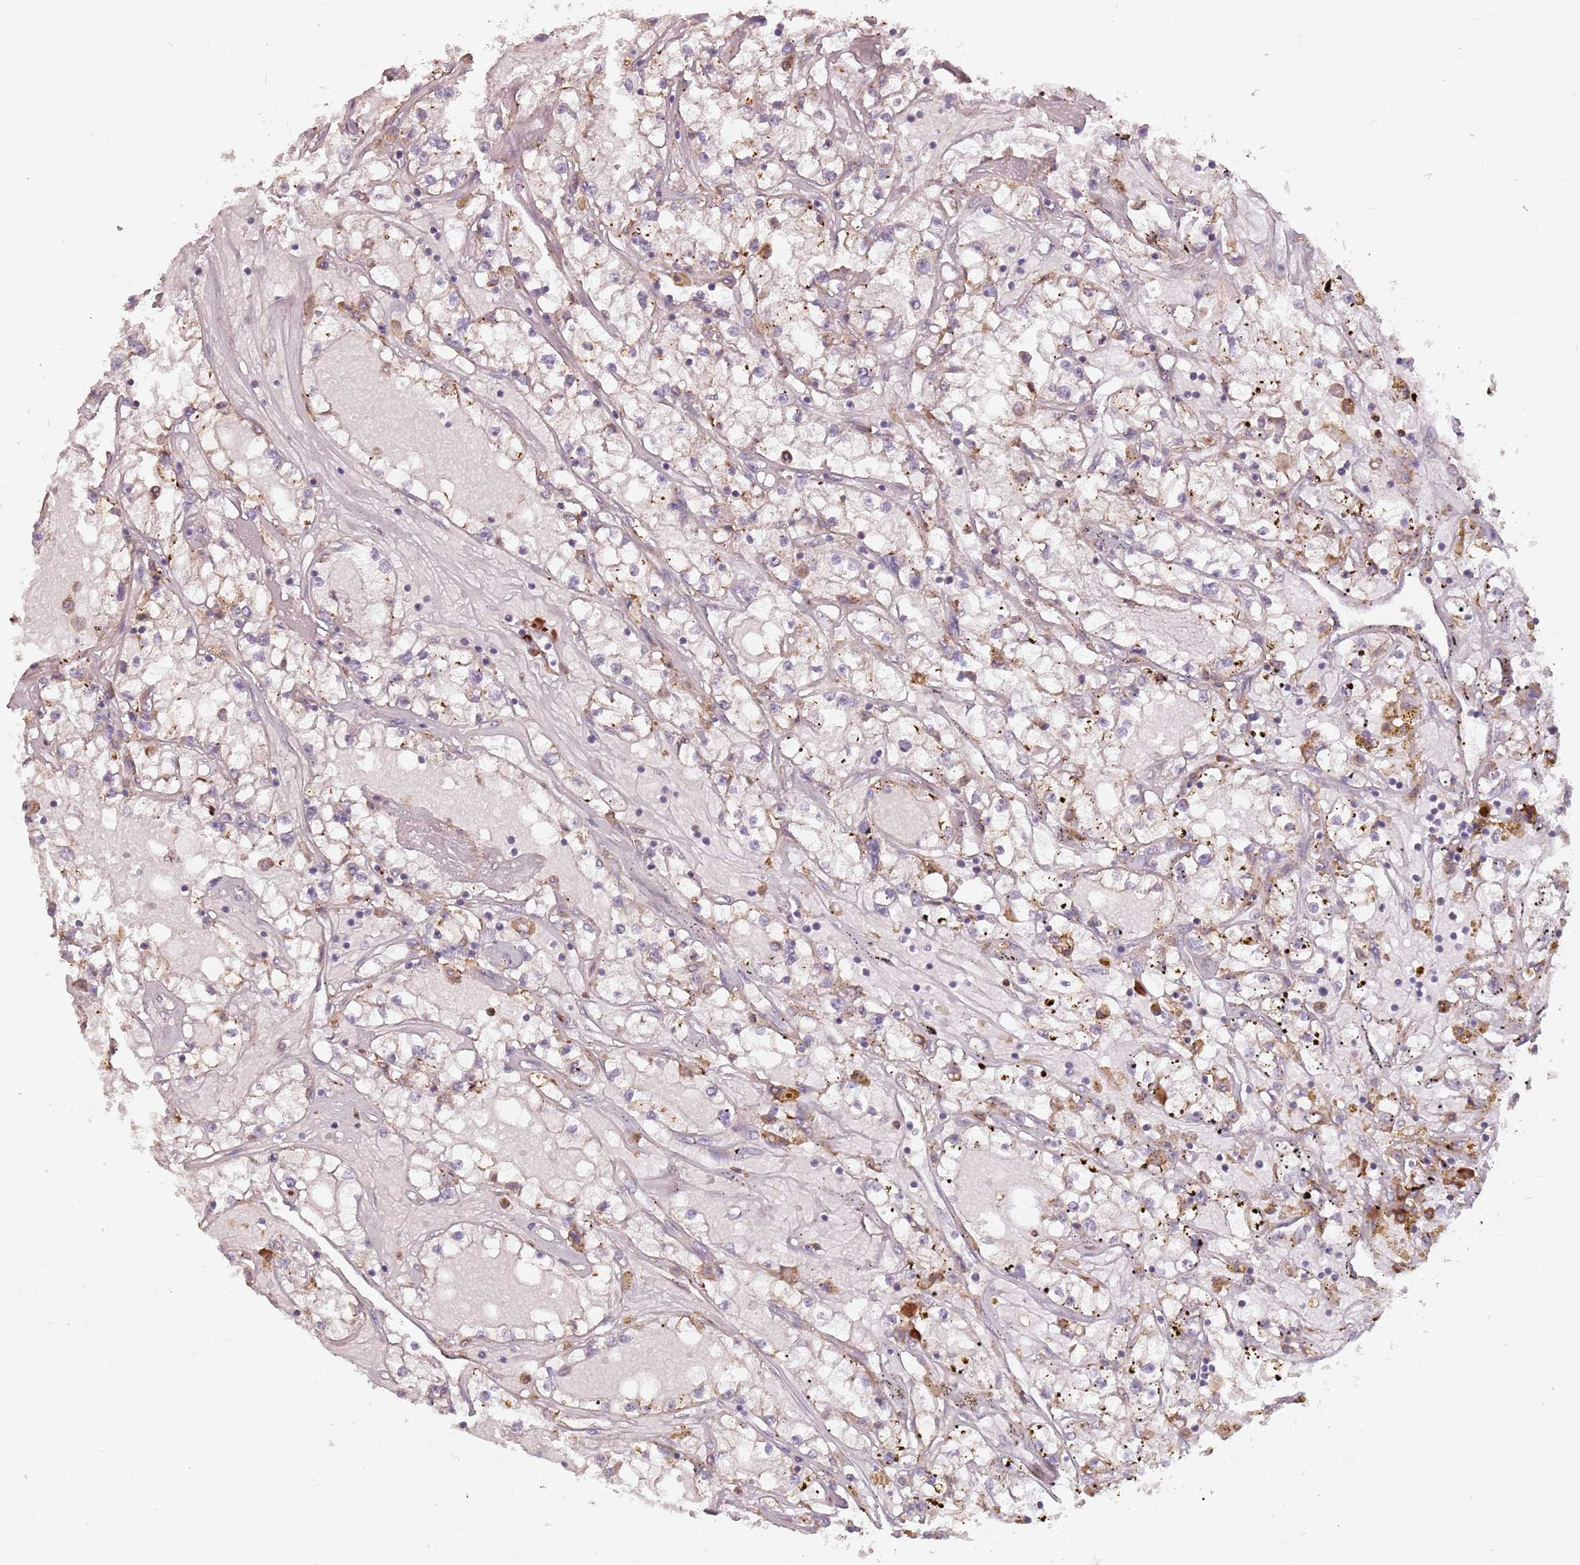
{"staining": {"intensity": "weak", "quantity": "<25%", "location": "cytoplasmic/membranous"}, "tissue": "renal cancer", "cell_type": "Tumor cells", "image_type": "cancer", "snomed": [{"axis": "morphology", "description": "Adenocarcinoma, NOS"}, {"axis": "topography", "description": "Kidney"}], "caption": "Tumor cells are negative for brown protein staining in renal cancer.", "gene": "RPS9", "patient": {"sex": "male", "age": 56}}